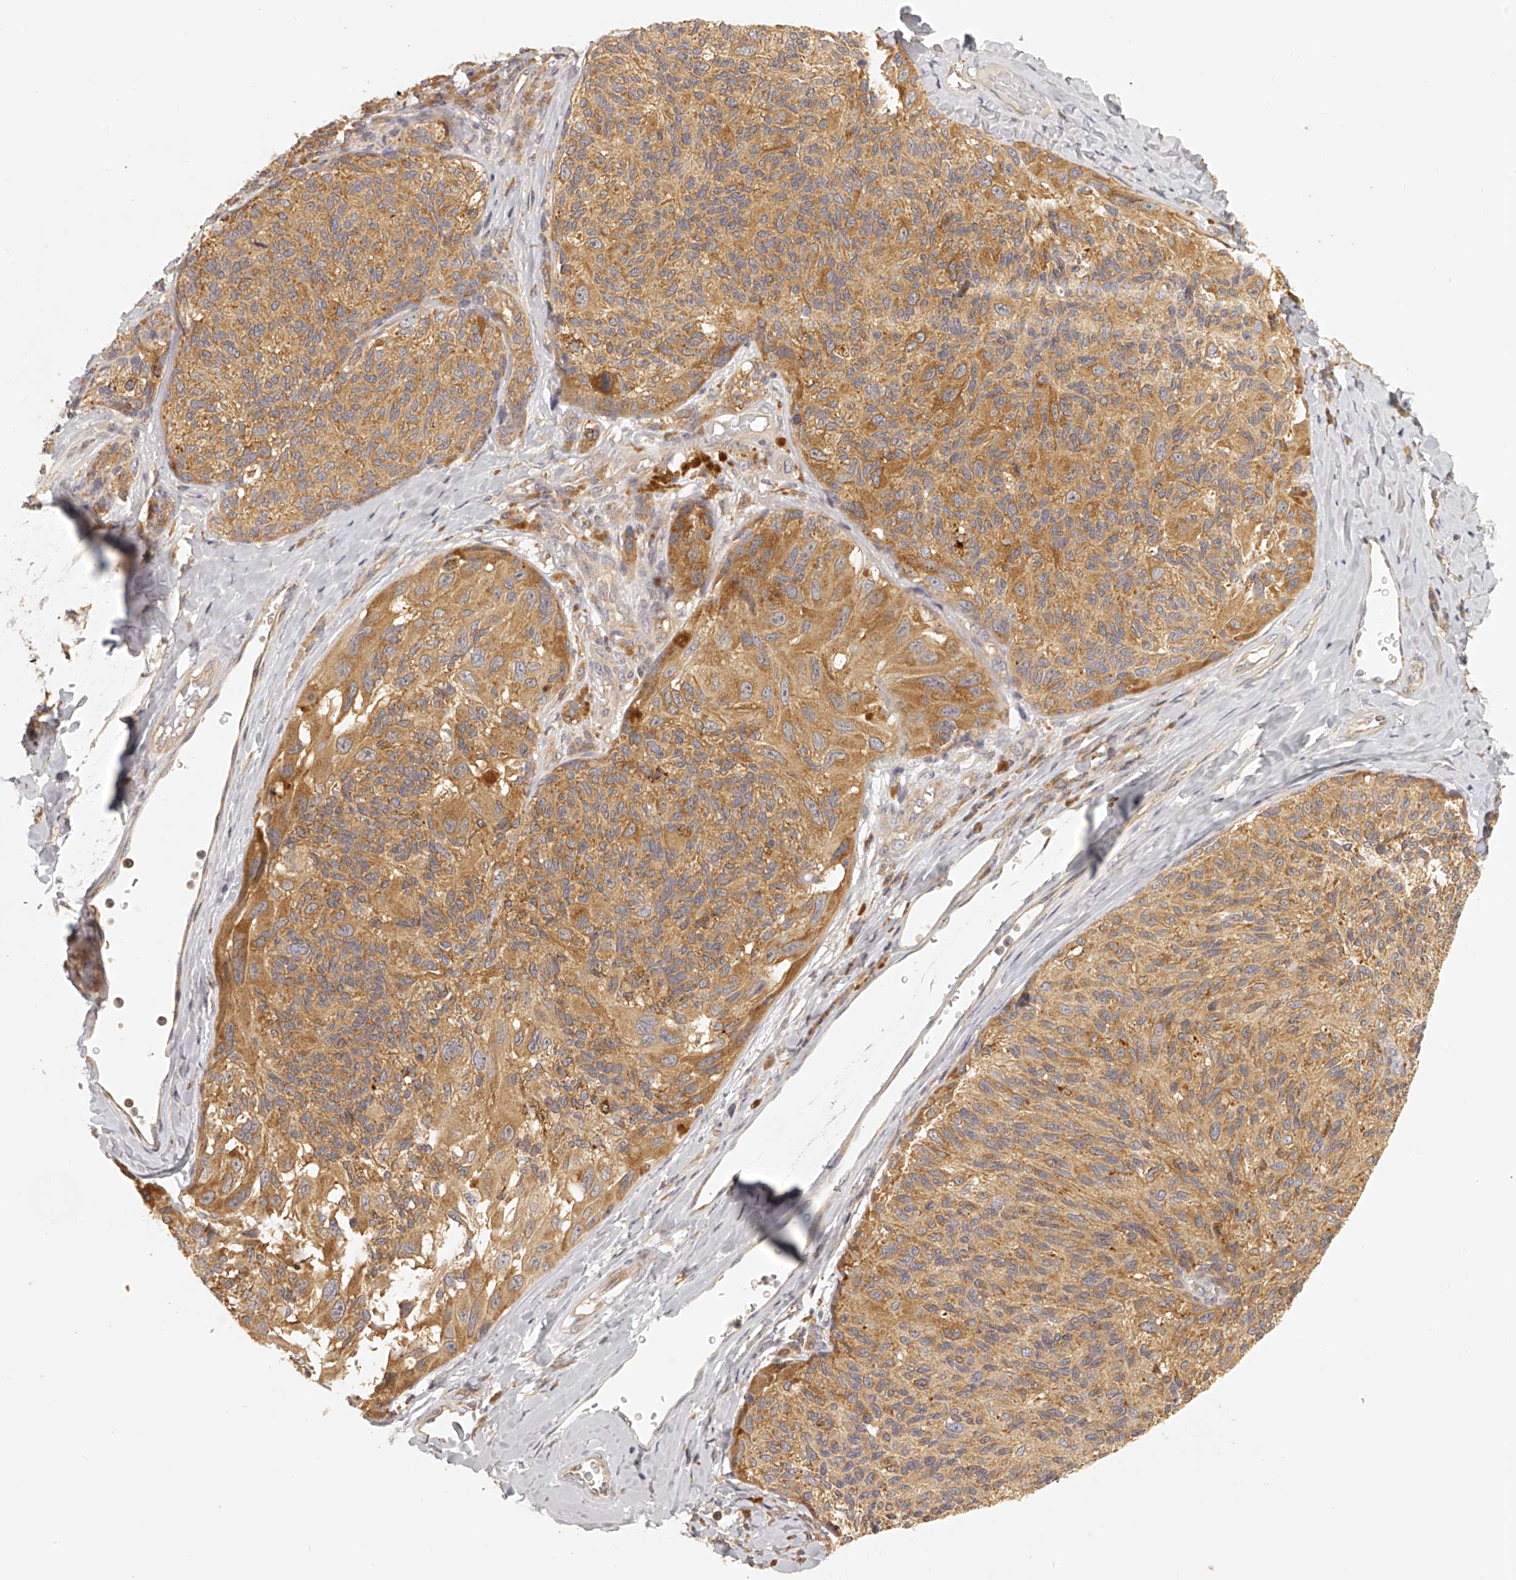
{"staining": {"intensity": "moderate", "quantity": ">75%", "location": "cytoplasmic/membranous"}, "tissue": "melanoma", "cell_type": "Tumor cells", "image_type": "cancer", "snomed": [{"axis": "morphology", "description": "Malignant melanoma, NOS"}, {"axis": "topography", "description": "Skin"}], "caption": "This is a photomicrograph of IHC staining of melanoma, which shows moderate positivity in the cytoplasmic/membranous of tumor cells.", "gene": "EIF3I", "patient": {"sex": "female", "age": 73}}